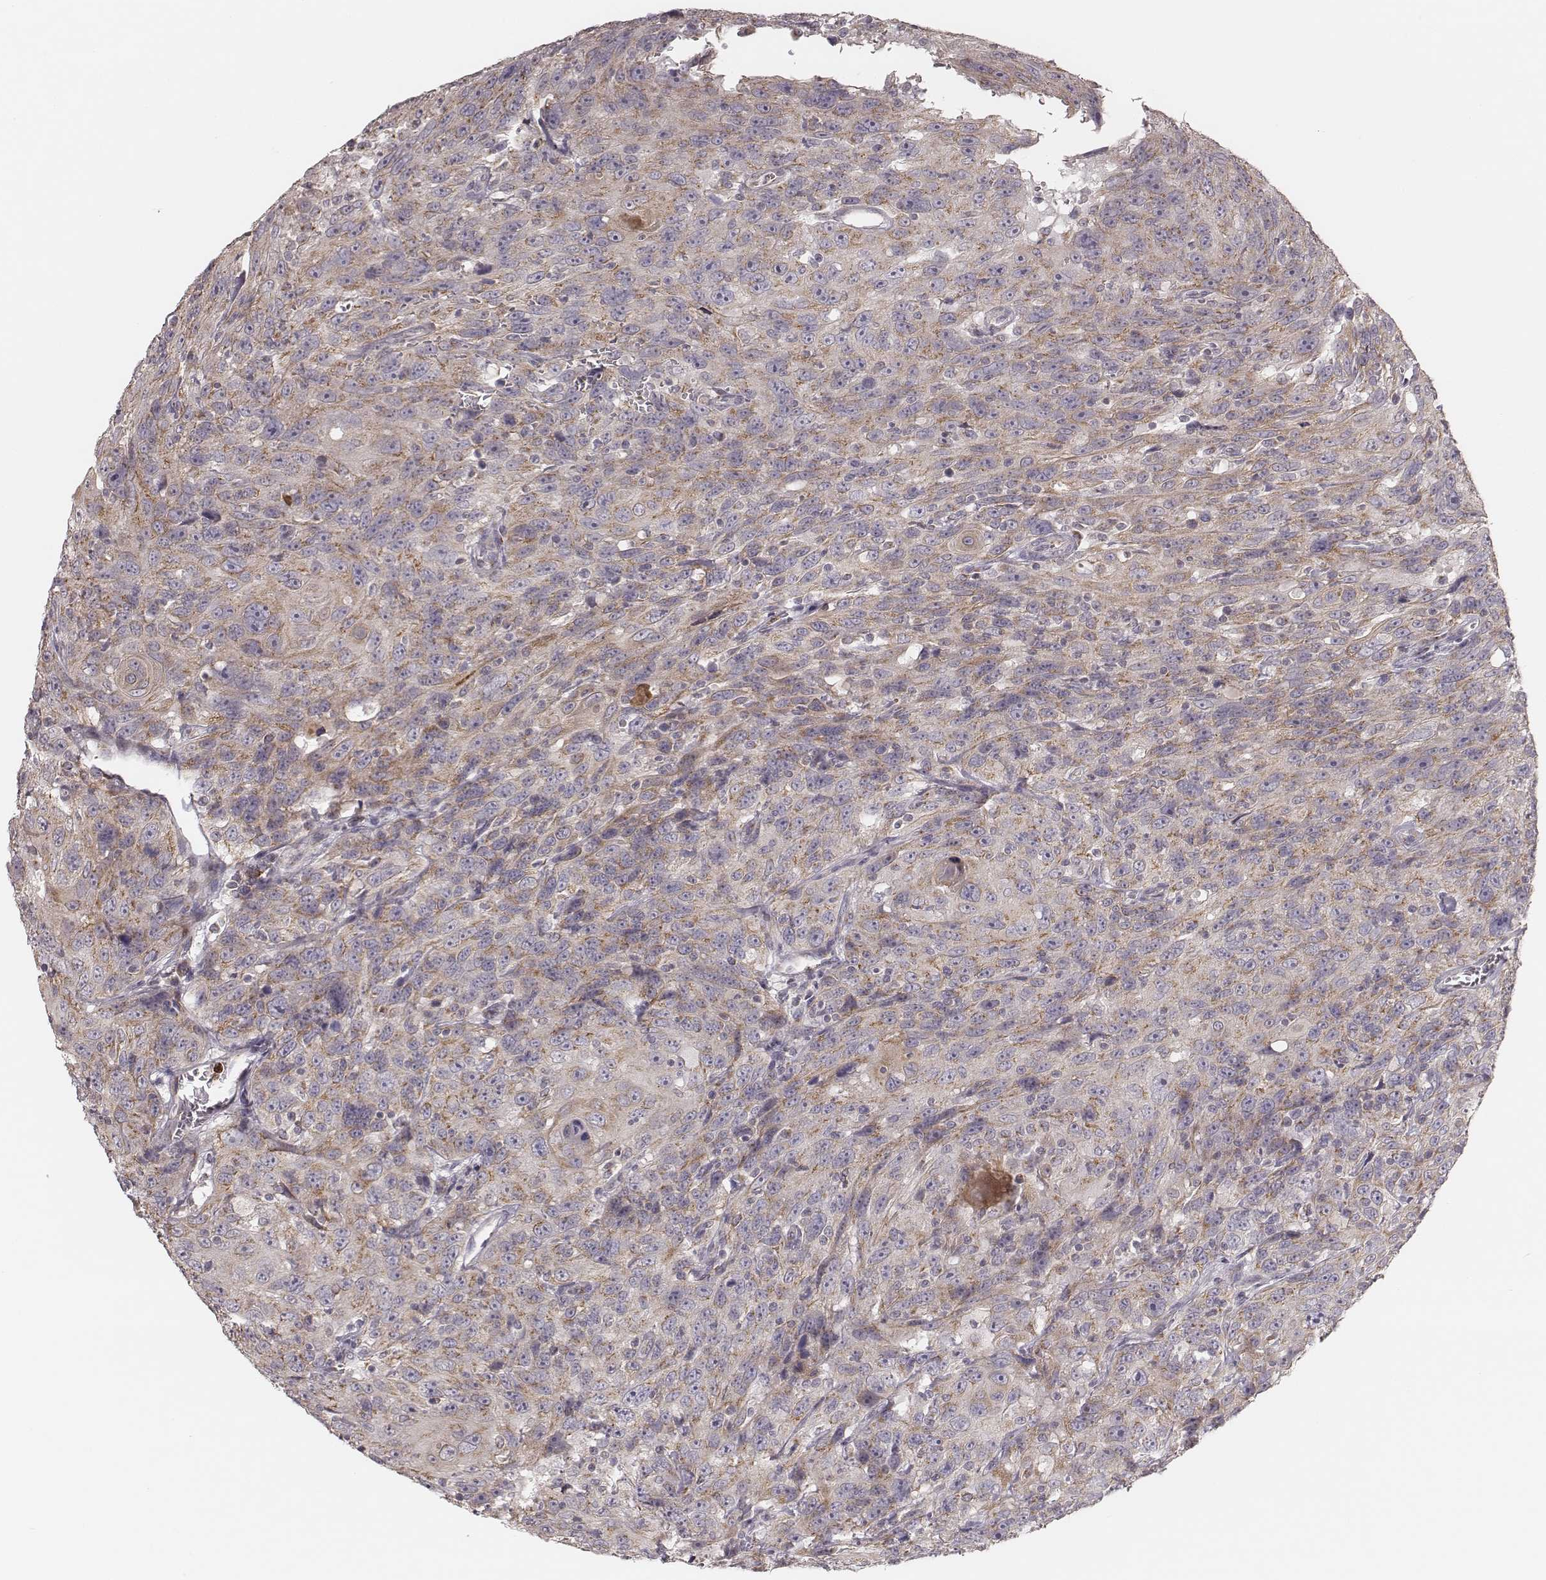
{"staining": {"intensity": "weak", "quantity": ">75%", "location": "cytoplasmic/membranous"}, "tissue": "urothelial cancer", "cell_type": "Tumor cells", "image_type": "cancer", "snomed": [{"axis": "morphology", "description": "Urothelial carcinoma, NOS"}, {"axis": "morphology", "description": "Urothelial carcinoma, High grade"}, {"axis": "topography", "description": "Urinary bladder"}], "caption": "Immunohistochemical staining of high-grade urothelial carcinoma exhibits weak cytoplasmic/membranous protein positivity in approximately >75% of tumor cells. The staining was performed using DAB (3,3'-diaminobenzidine) to visualize the protein expression in brown, while the nuclei were stained in blue with hematoxylin (Magnification: 20x).", "gene": "ABCA7", "patient": {"sex": "female", "age": 73}}